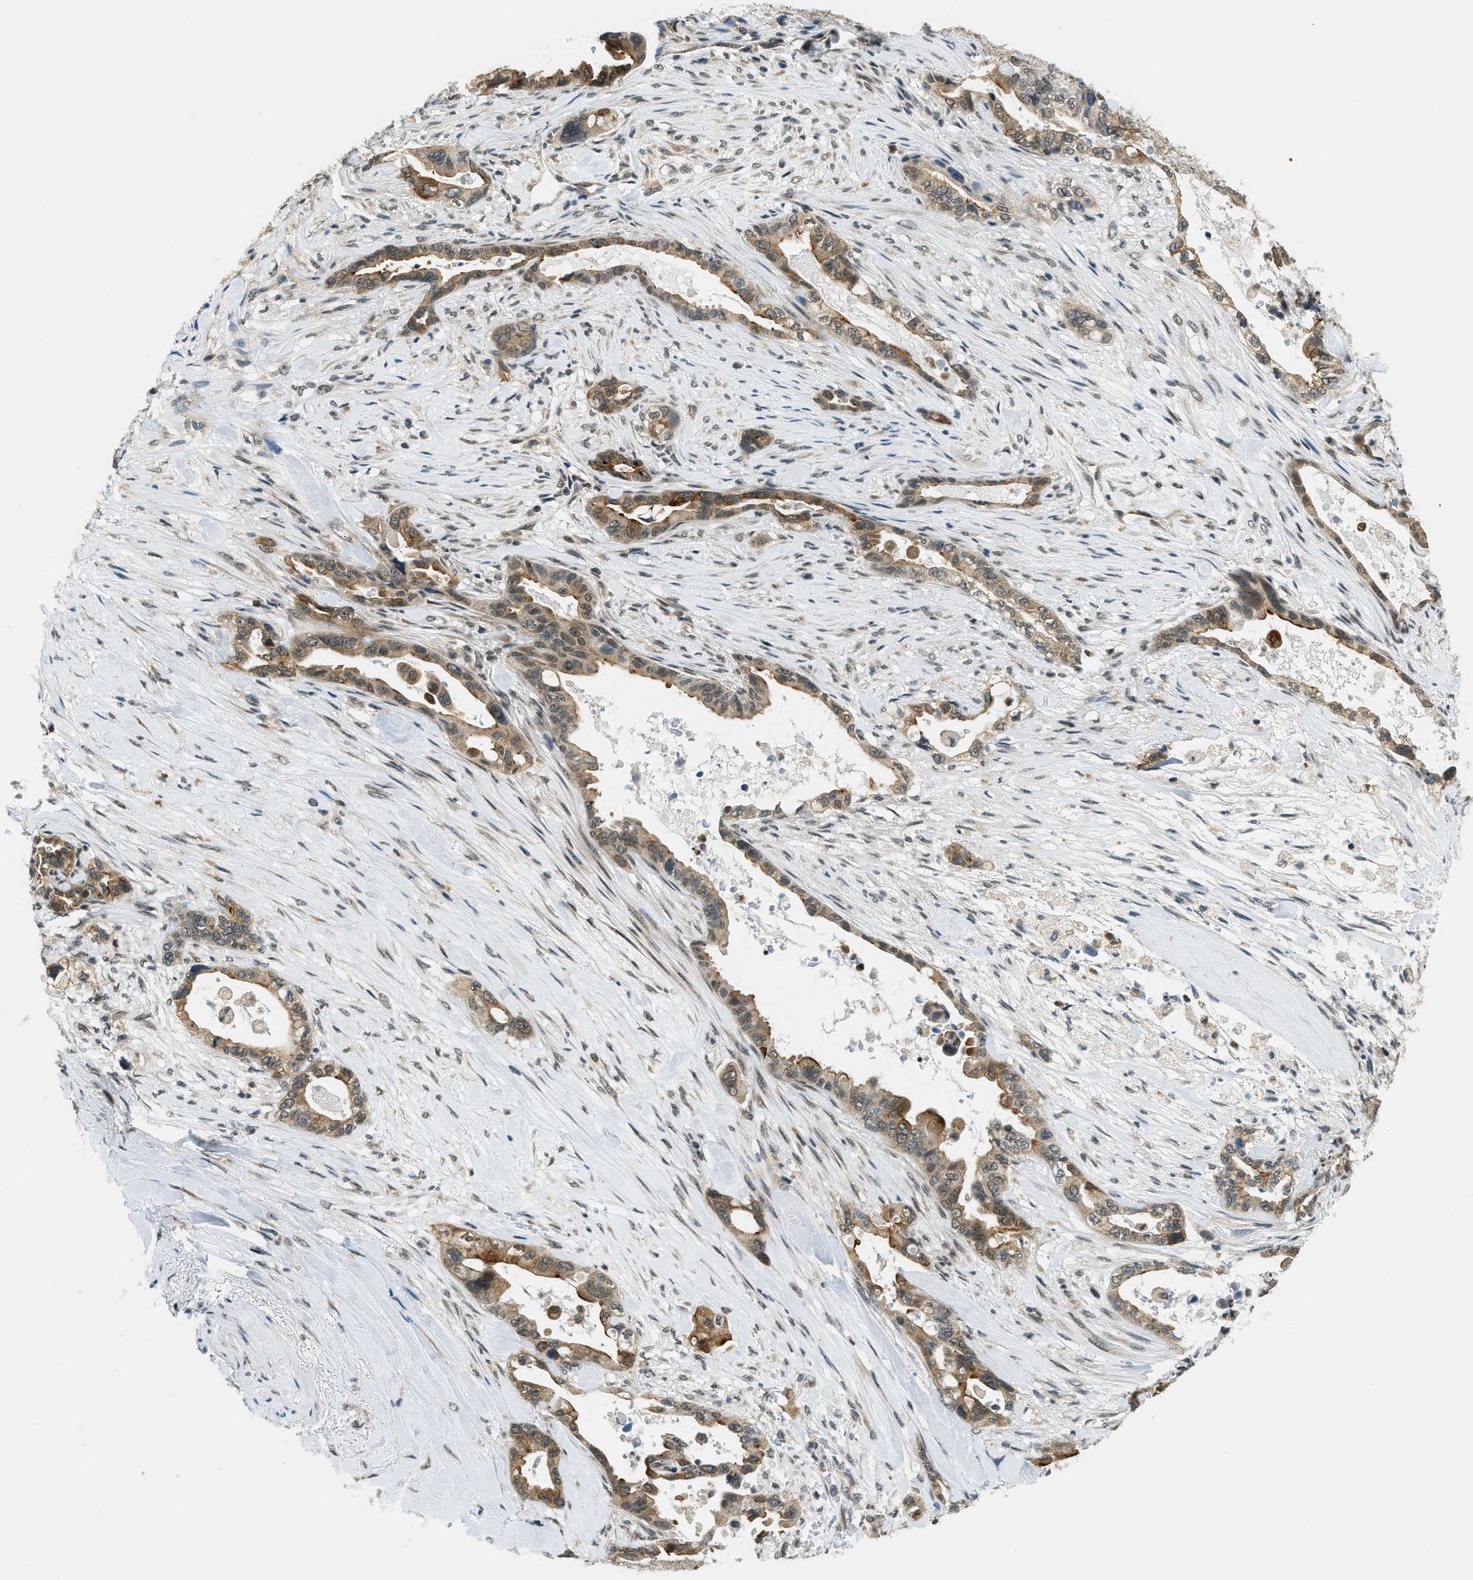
{"staining": {"intensity": "moderate", "quantity": ">75%", "location": "cytoplasmic/membranous"}, "tissue": "pancreatic cancer", "cell_type": "Tumor cells", "image_type": "cancer", "snomed": [{"axis": "morphology", "description": "Adenocarcinoma, NOS"}, {"axis": "topography", "description": "Pancreas"}], "caption": "Immunohistochemical staining of human pancreatic adenocarcinoma exhibits medium levels of moderate cytoplasmic/membranous protein expression in approximately >75% of tumor cells.", "gene": "RAB11FIP1", "patient": {"sex": "male", "age": 70}}